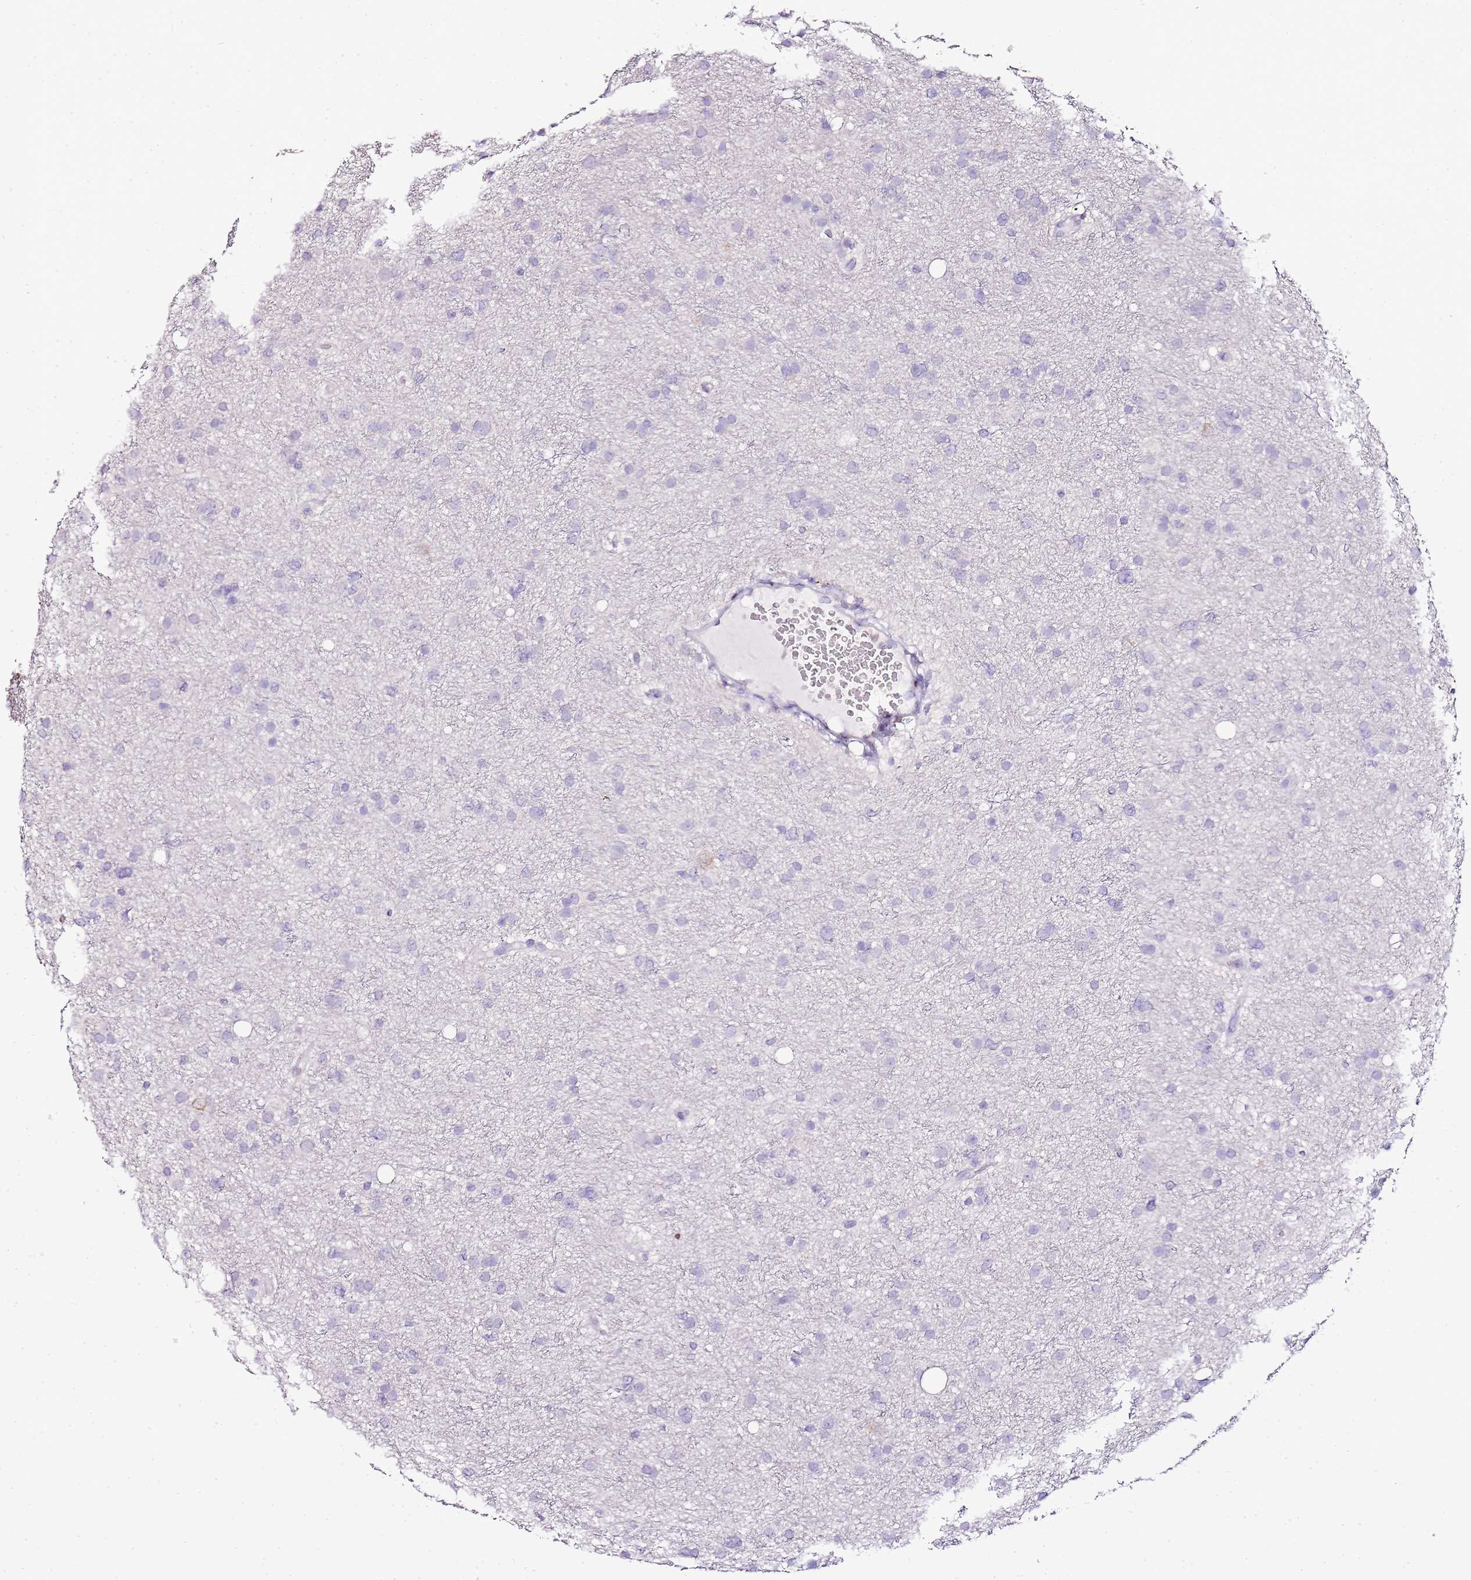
{"staining": {"intensity": "negative", "quantity": "none", "location": "none"}, "tissue": "glioma", "cell_type": "Tumor cells", "image_type": "cancer", "snomed": [{"axis": "morphology", "description": "Glioma, malignant, Low grade"}, {"axis": "topography", "description": "Cerebral cortex"}], "caption": "Micrograph shows no significant protein expression in tumor cells of glioma.", "gene": "ZBP1", "patient": {"sex": "female", "age": 39}}